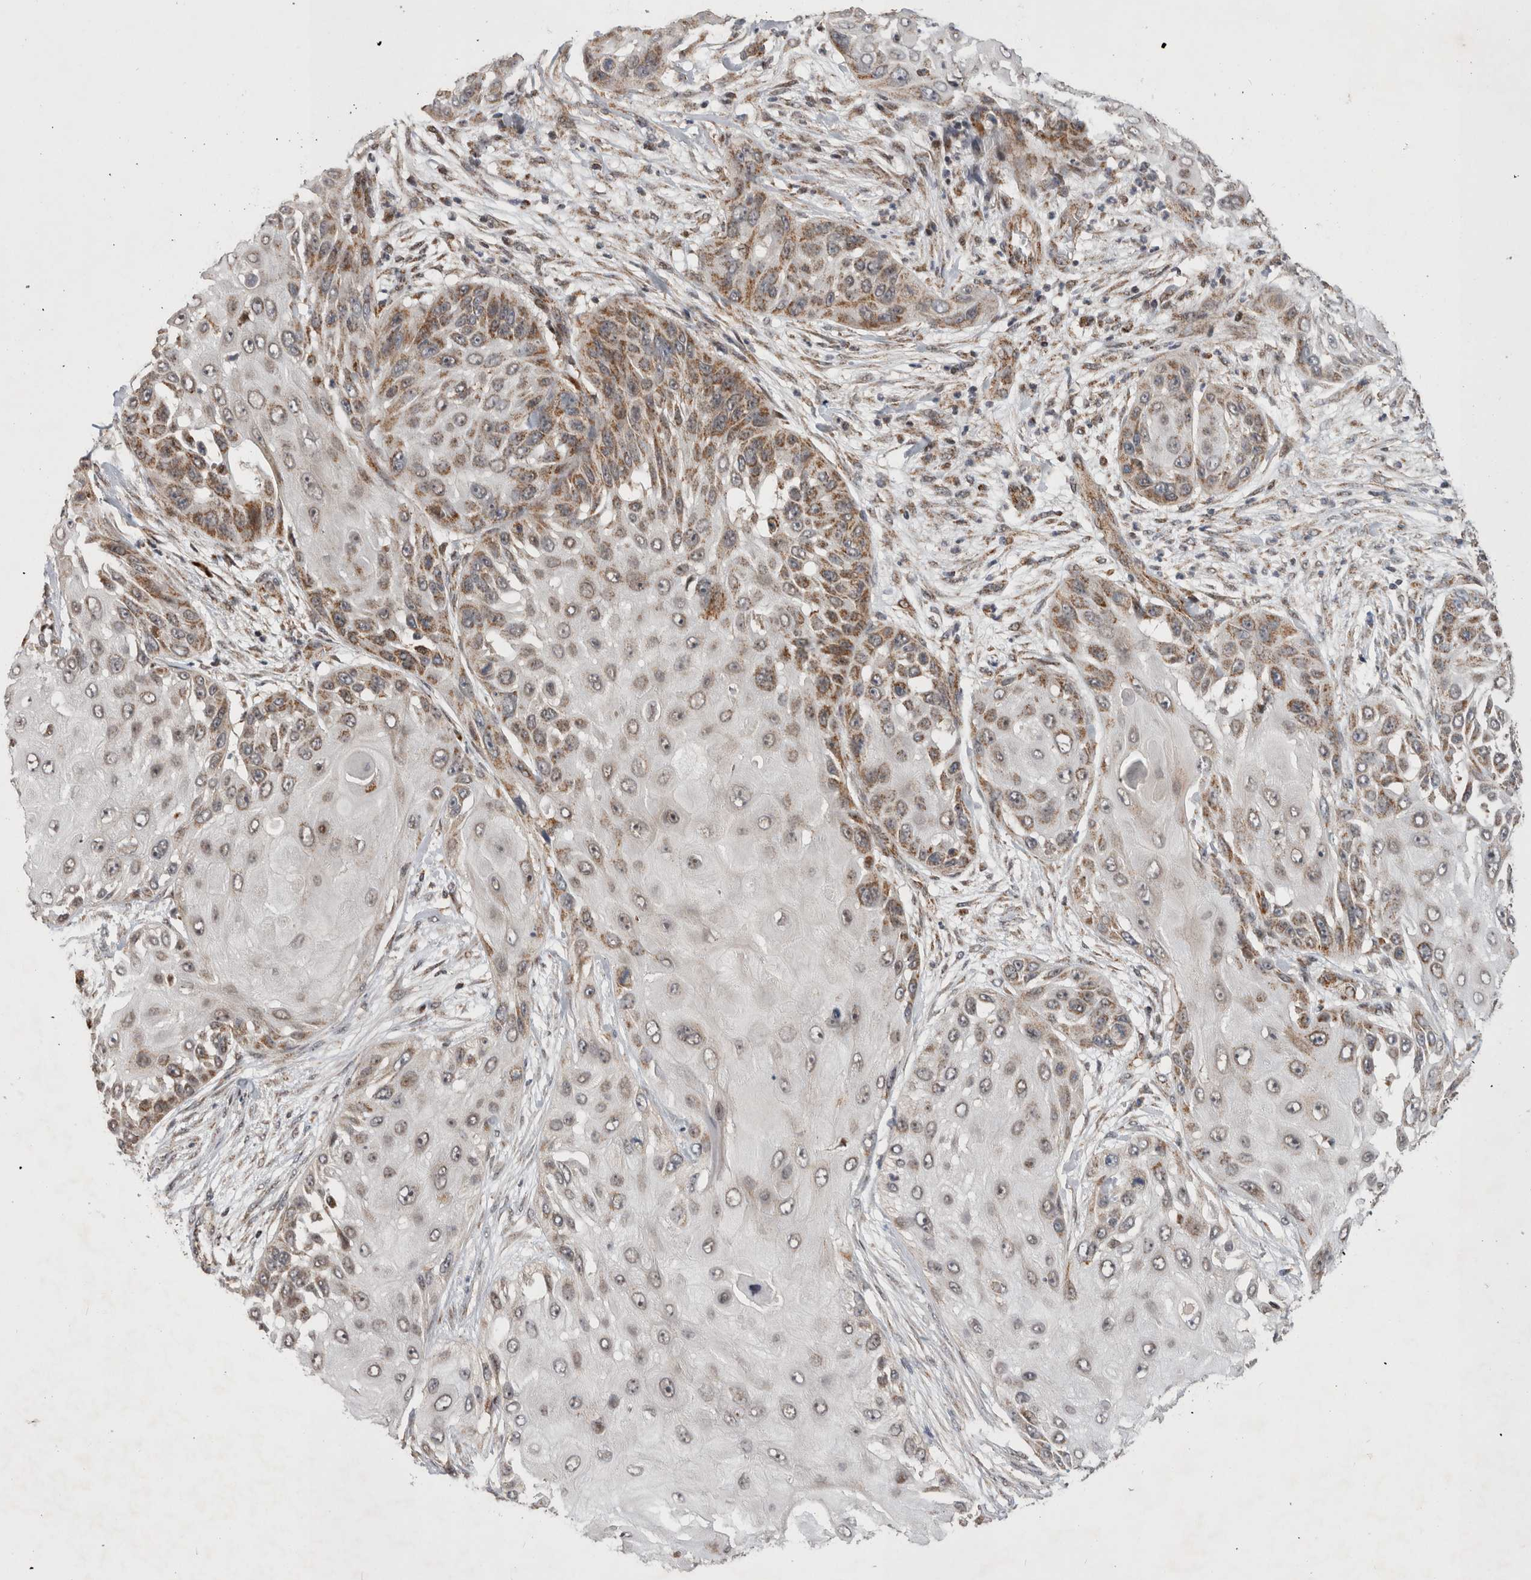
{"staining": {"intensity": "moderate", "quantity": "25%-75%", "location": "cytoplasmic/membranous"}, "tissue": "skin cancer", "cell_type": "Tumor cells", "image_type": "cancer", "snomed": [{"axis": "morphology", "description": "Squamous cell carcinoma, NOS"}, {"axis": "topography", "description": "Skin"}], "caption": "About 25%-75% of tumor cells in human skin cancer (squamous cell carcinoma) display moderate cytoplasmic/membranous protein staining as visualized by brown immunohistochemical staining.", "gene": "MRPL37", "patient": {"sex": "female", "age": 44}}